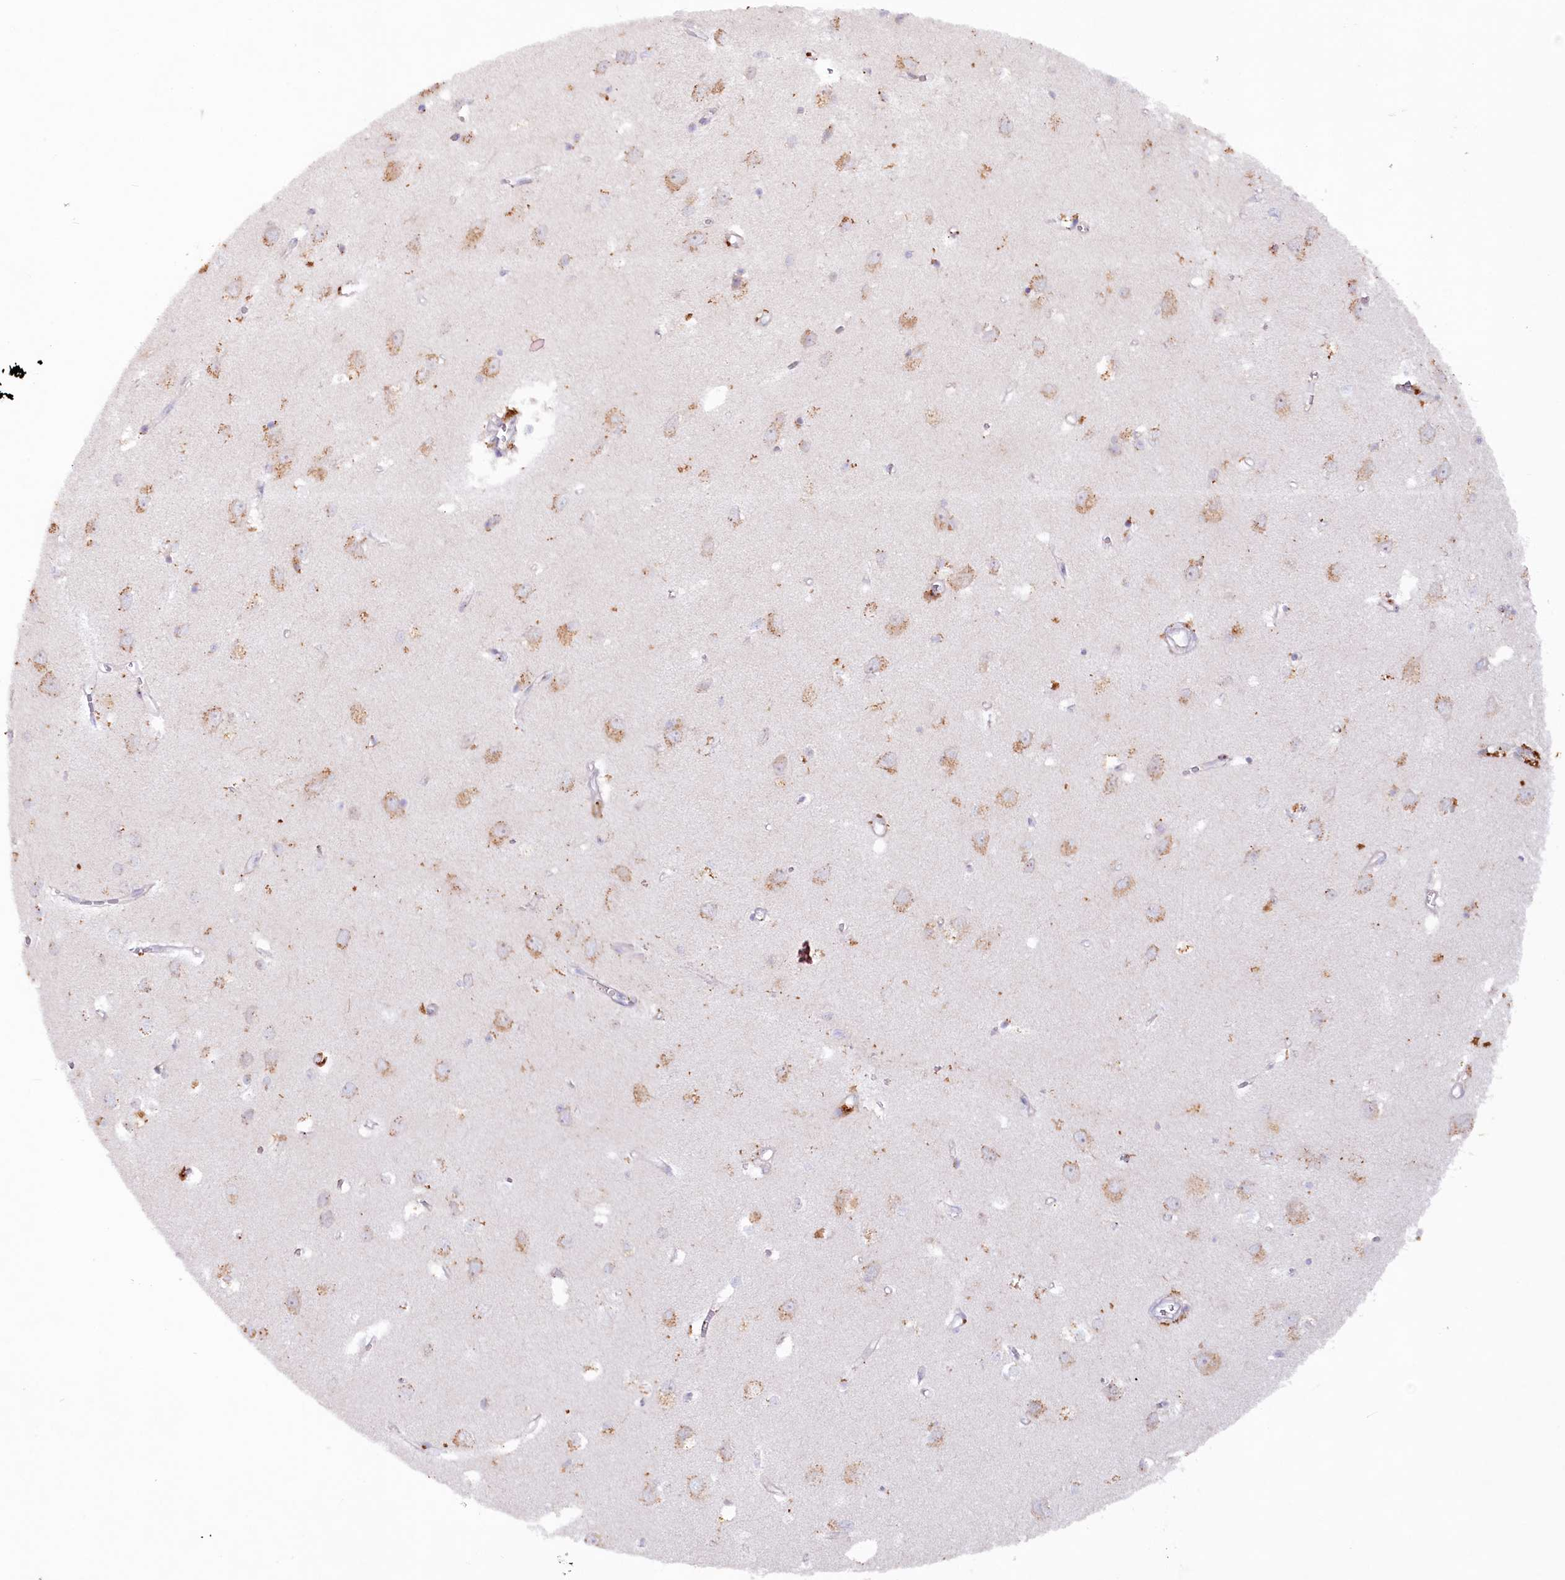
{"staining": {"intensity": "negative", "quantity": "none", "location": "none"}, "tissue": "cerebral cortex", "cell_type": "Endothelial cells", "image_type": "normal", "snomed": [{"axis": "morphology", "description": "Normal tissue, NOS"}, {"axis": "topography", "description": "Cerebral cortex"}], "caption": "This is an immunohistochemistry micrograph of benign human cerebral cortex. There is no staining in endothelial cells.", "gene": "TNIP1", "patient": {"sex": "female", "age": 64}}